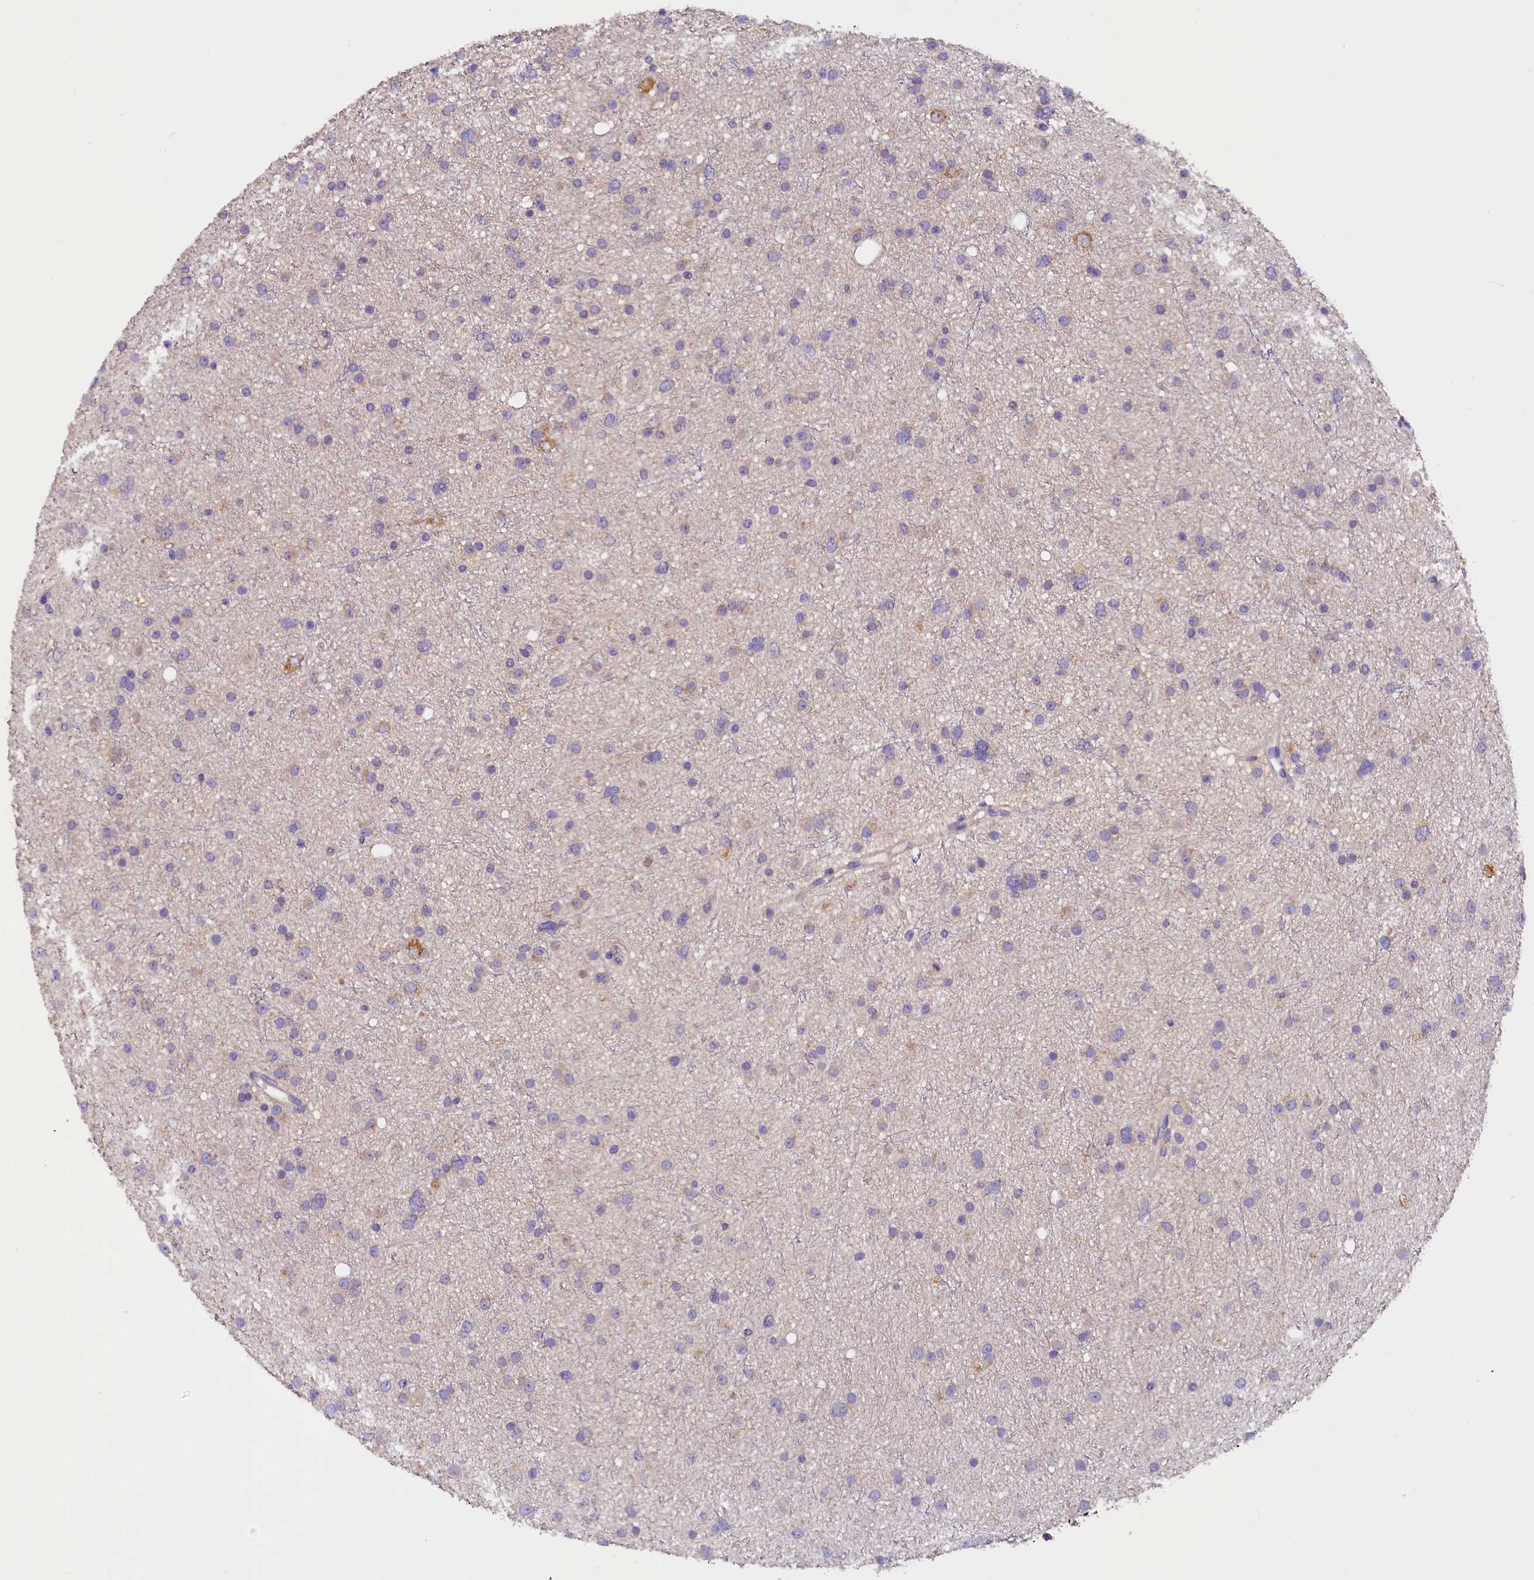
{"staining": {"intensity": "negative", "quantity": "none", "location": "none"}, "tissue": "glioma", "cell_type": "Tumor cells", "image_type": "cancer", "snomed": [{"axis": "morphology", "description": "Glioma, malignant, Low grade"}, {"axis": "topography", "description": "Cerebral cortex"}], "caption": "Human glioma stained for a protein using IHC shows no positivity in tumor cells.", "gene": "AP3B2", "patient": {"sex": "female", "age": 39}}